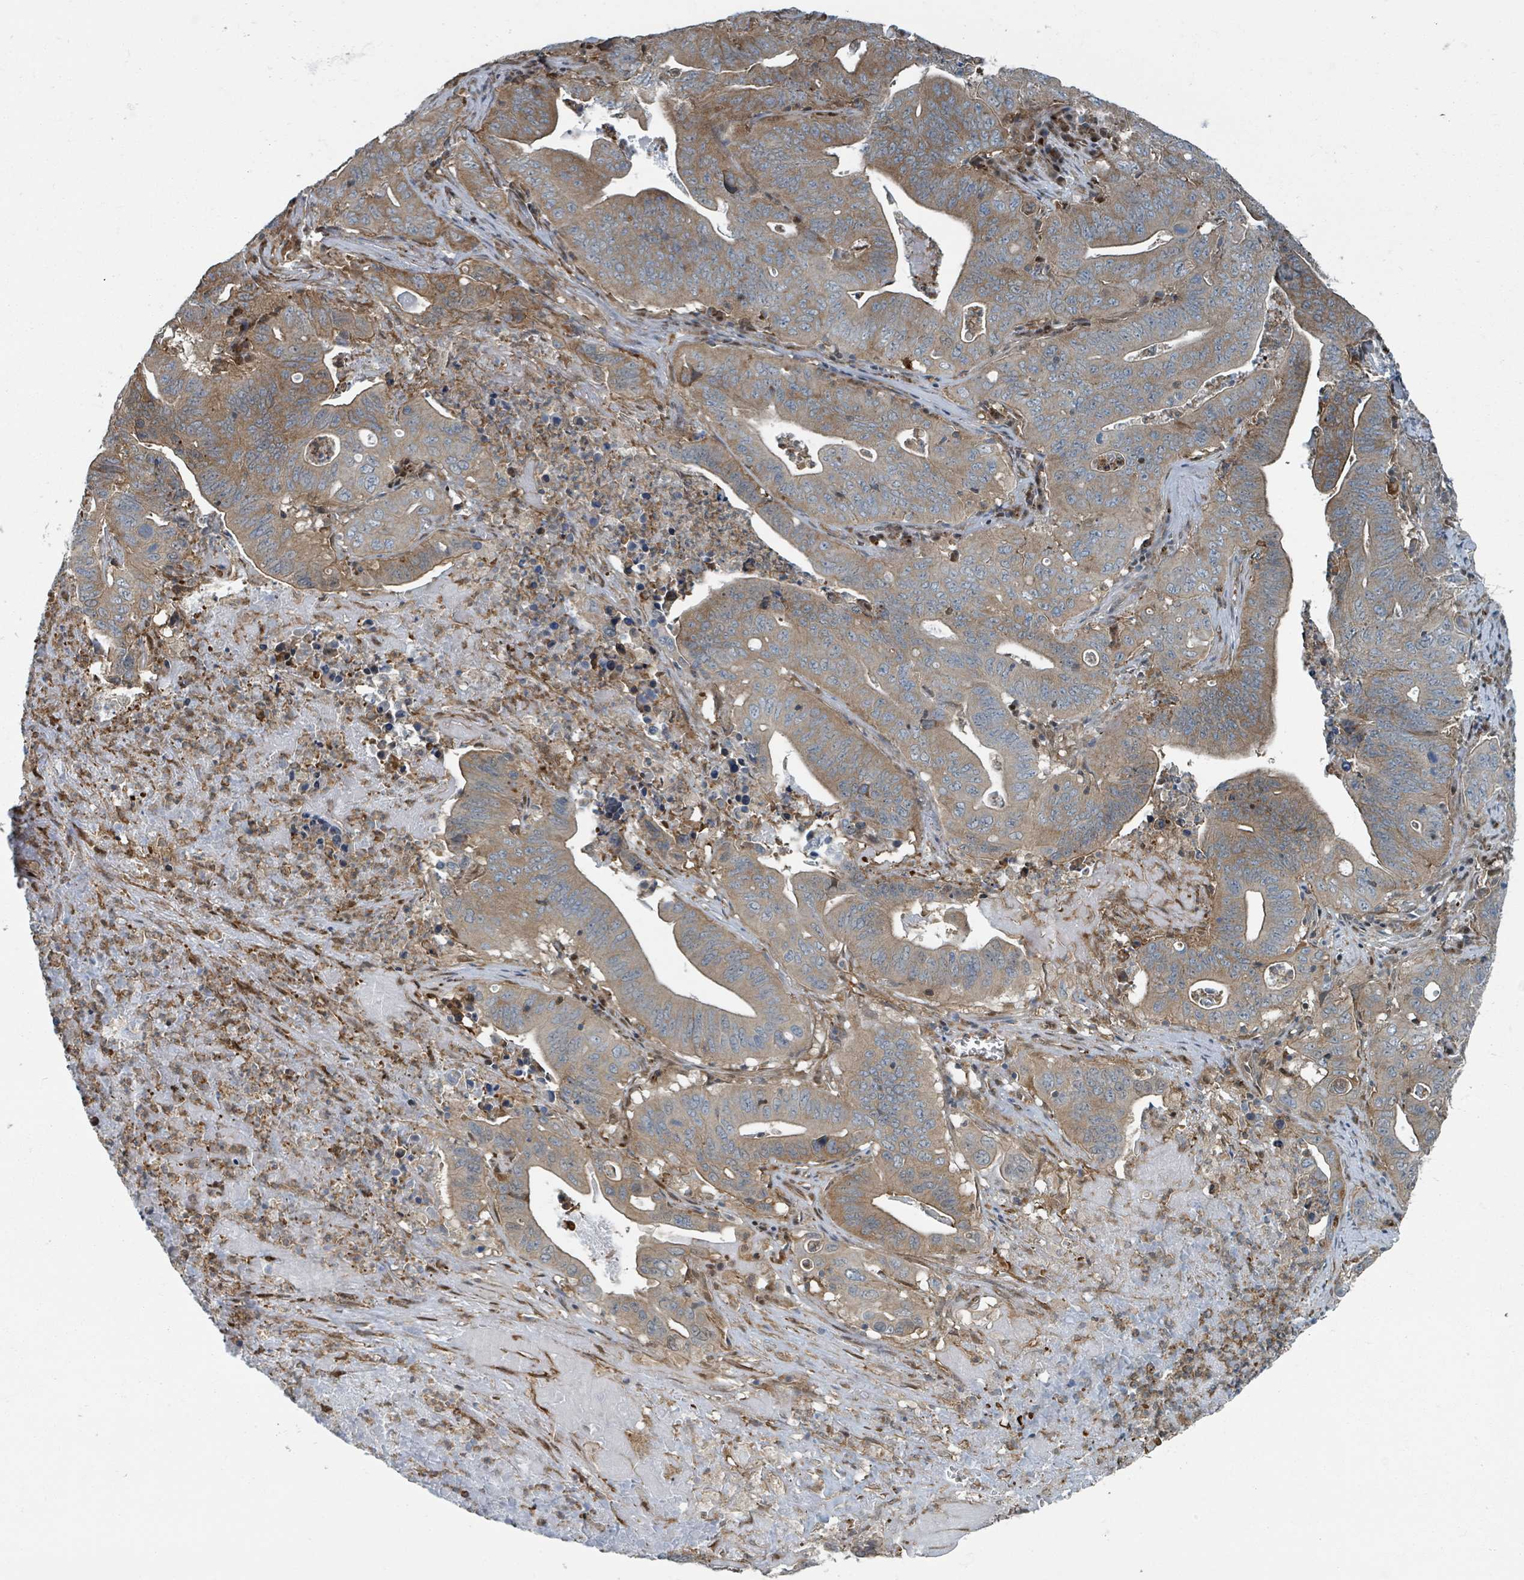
{"staining": {"intensity": "moderate", "quantity": ">75%", "location": "cytoplasmic/membranous"}, "tissue": "lung cancer", "cell_type": "Tumor cells", "image_type": "cancer", "snomed": [{"axis": "morphology", "description": "Adenocarcinoma, NOS"}, {"axis": "topography", "description": "Lung"}], "caption": "Lung cancer (adenocarcinoma) stained with a protein marker displays moderate staining in tumor cells.", "gene": "RHPN2", "patient": {"sex": "female", "age": 60}}